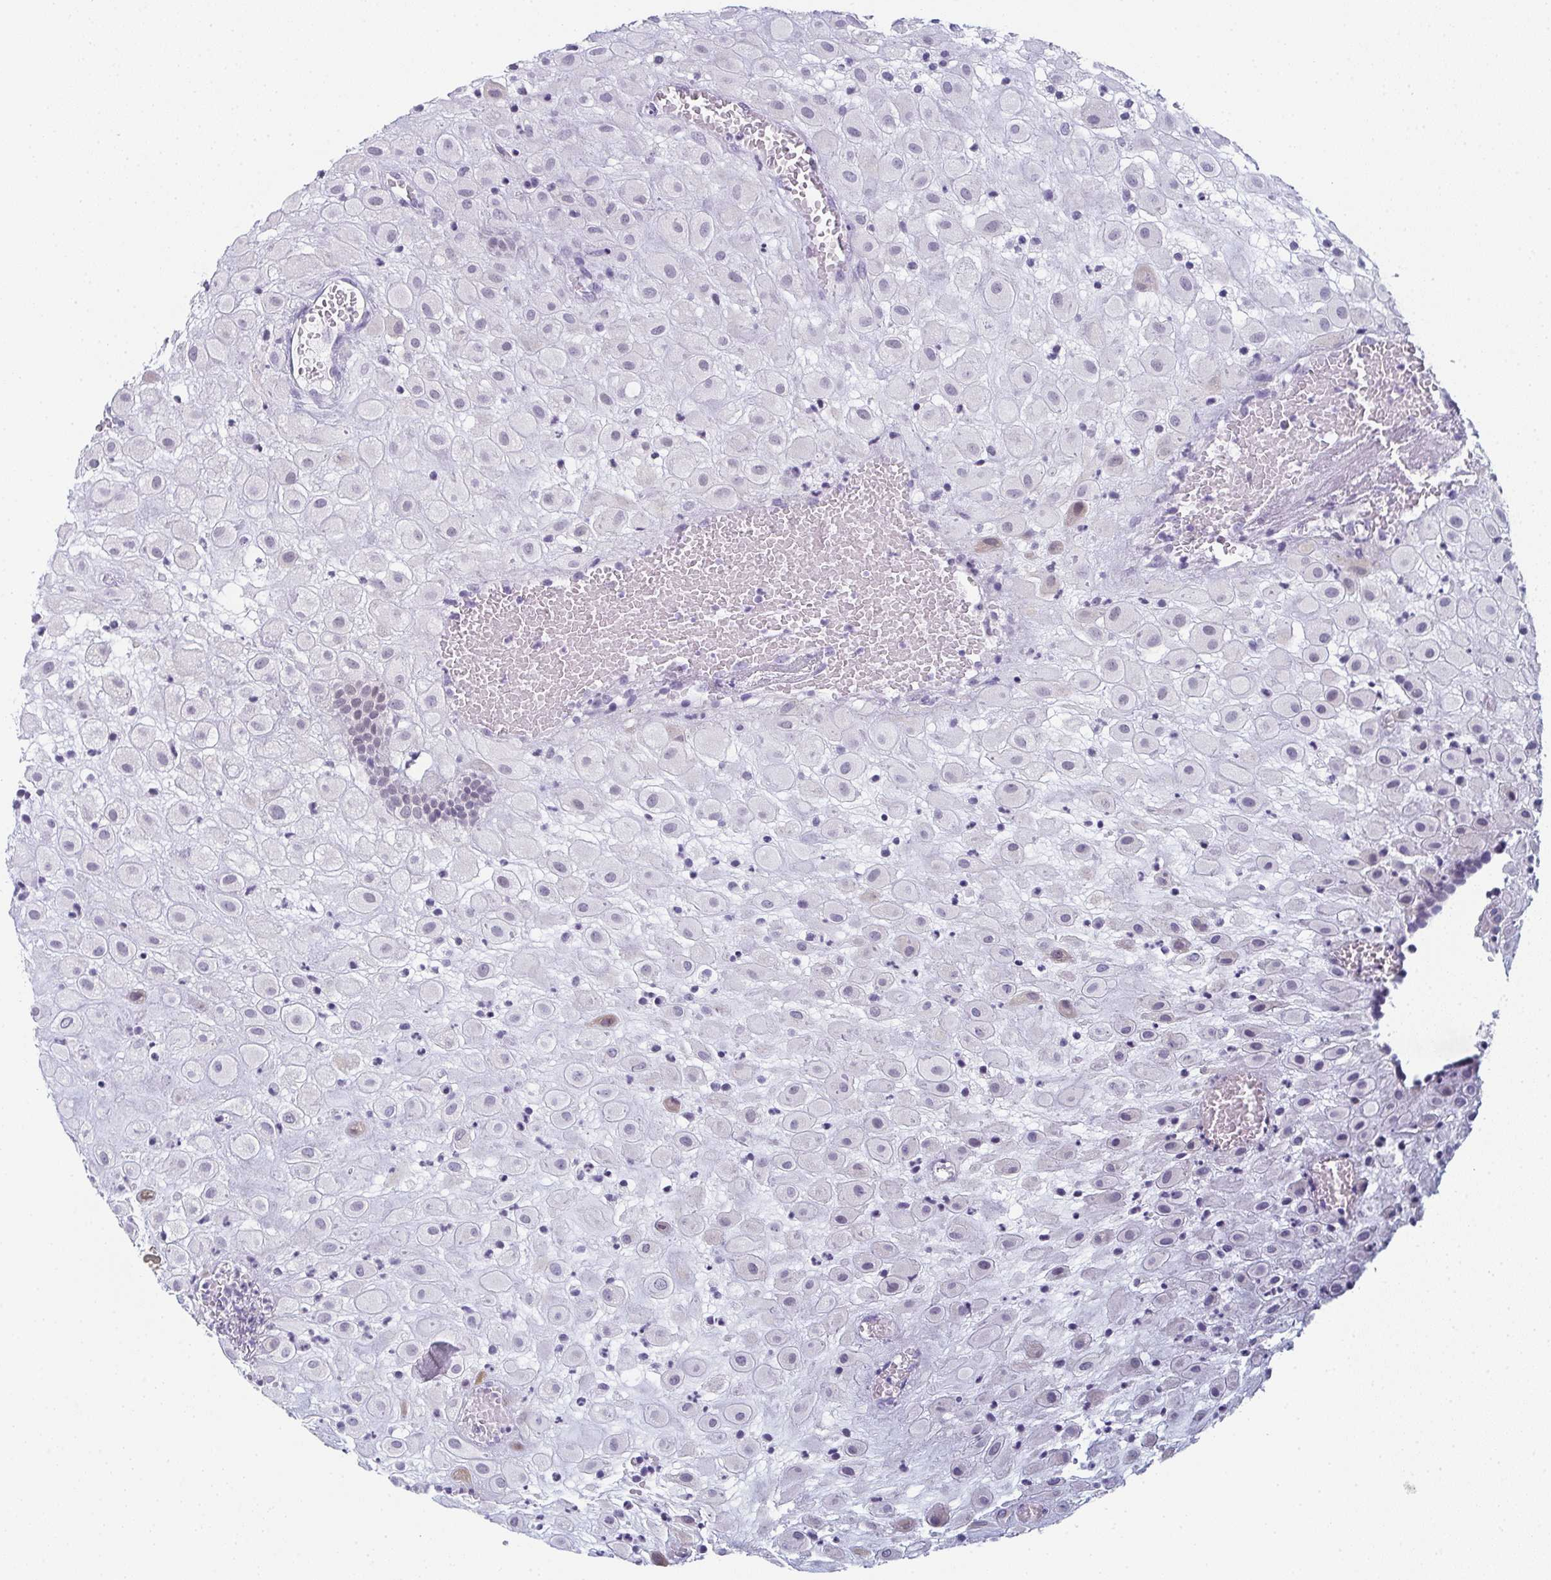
{"staining": {"intensity": "negative", "quantity": "none", "location": "none"}, "tissue": "placenta", "cell_type": "Decidual cells", "image_type": "normal", "snomed": [{"axis": "morphology", "description": "Normal tissue, NOS"}, {"axis": "topography", "description": "Placenta"}], "caption": "High power microscopy photomicrograph of an IHC photomicrograph of unremarkable placenta, revealing no significant positivity in decidual cells.", "gene": "PYCR3", "patient": {"sex": "female", "age": 24}}